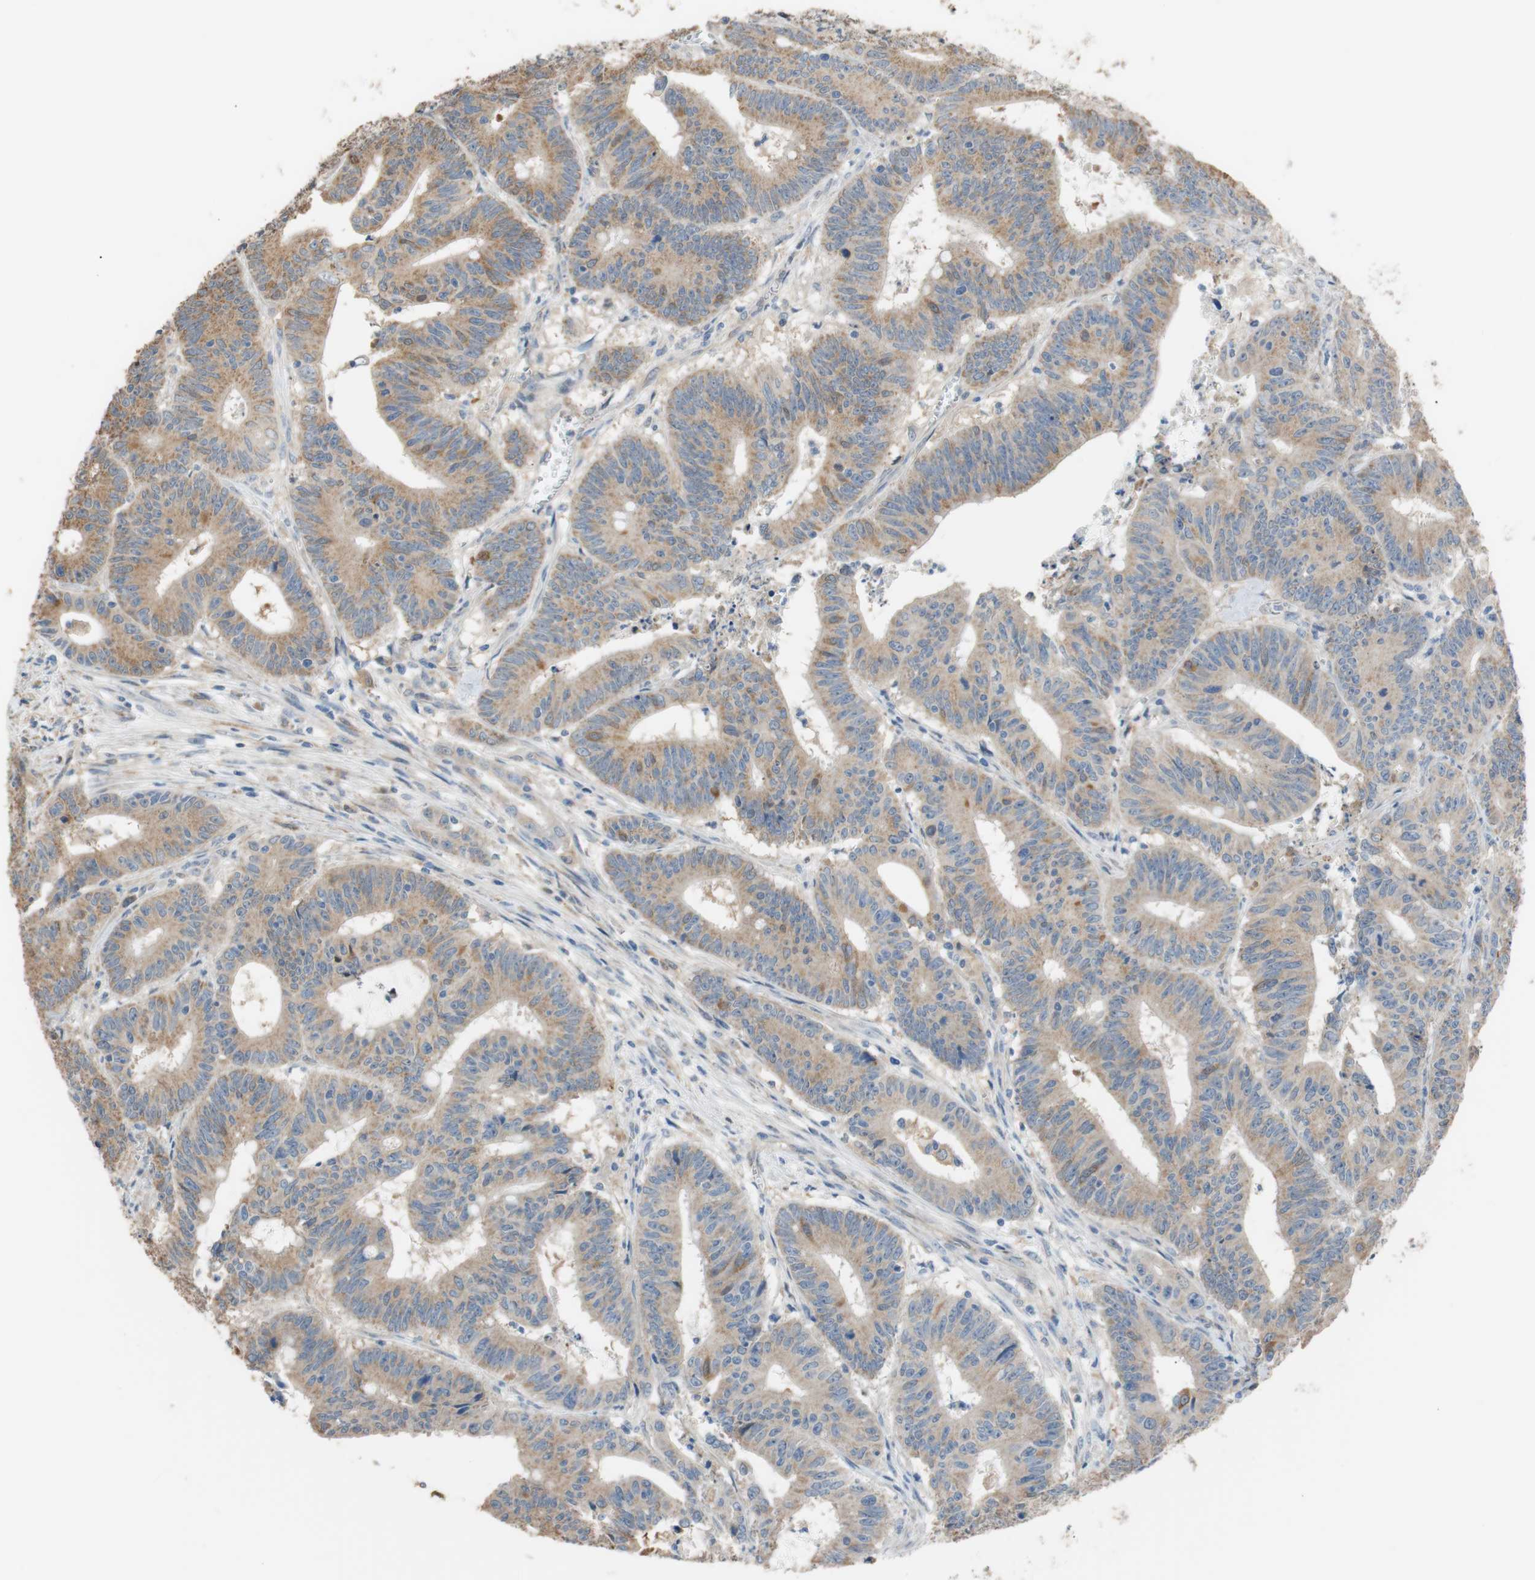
{"staining": {"intensity": "strong", "quantity": "25%-75%", "location": "cytoplasmic/membranous"}, "tissue": "colorectal cancer", "cell_type": "Tumor cells", "image_type": "cancer", "snomed": [{"axis": "morphology", "description": "Adenocarcinoma, NOS"}, {"axis": "topography", "description": "Colon"}], "caption": "High-power microscopy captured an immunohistochemistry micrograph of colorectal cancer, revealing strong cytoplasmic/membranous expression in about 25%-75% of tumor cells.", "gene": "ALDH1A2", "patient": {"sex": "male", "age": 45}}